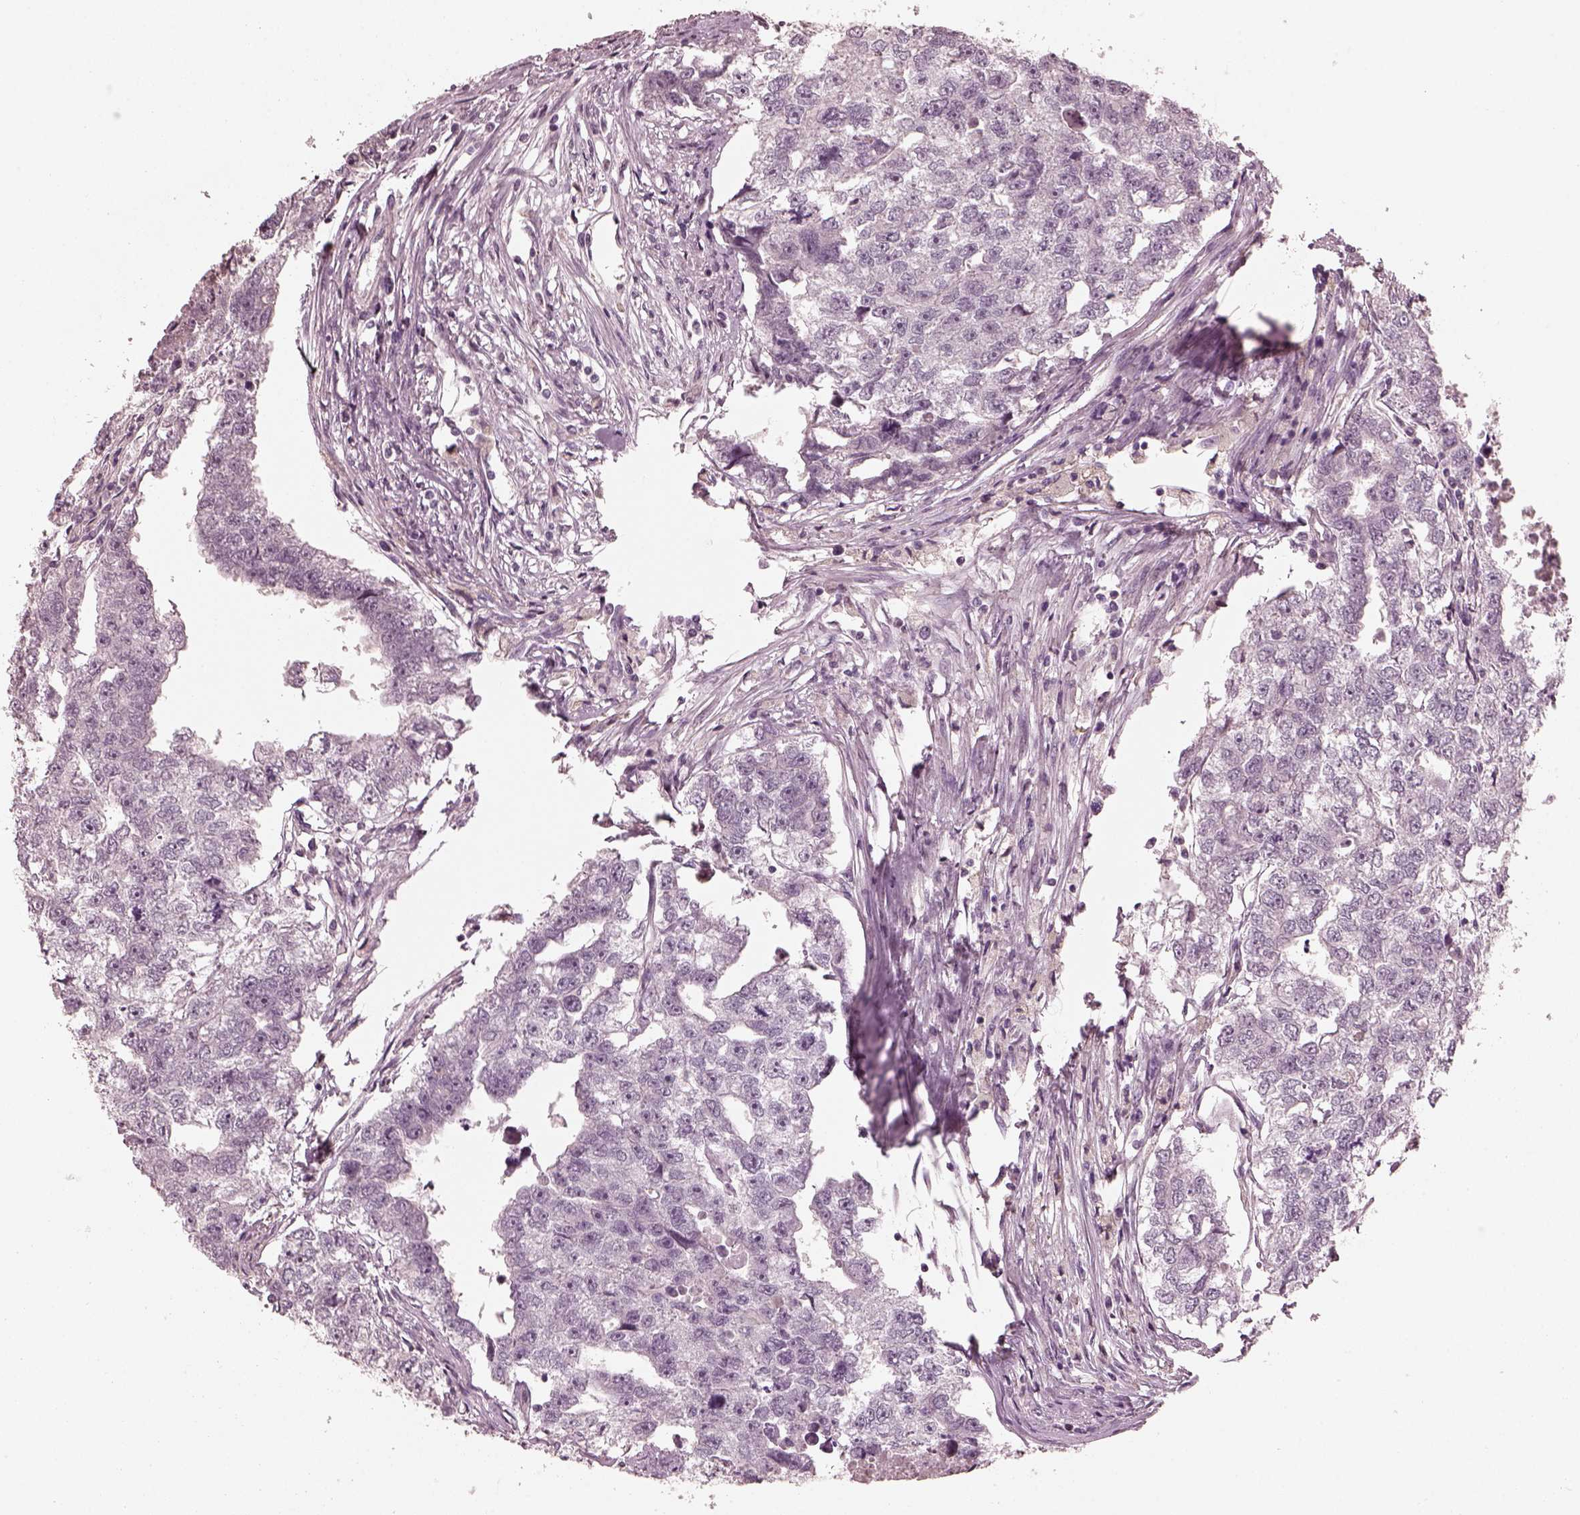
{"staining": {"intensity": "negative", "quantity": "none", "location": "none"}, "tissue": "testis cancer", "cell_type": "Tumor cells", "image_type": "cancer", "snomed": [{"axis": "morphology", "description": "Carcinoma, Embryonal, NOS"}, {"axis": "morphology", "description": "Teratoma, malignant, NOS"}, {"axis": "topography", "description": "Testis"}], "caption": "Immunohistochemistry (IHC) micrograph of neoplastic tissue: human testis cancer (malignant teratoma) stained with DAB (3,3'-diaminobenzidine) displays no significant protein positivity in tumor cells.", "gene": "OPTC", "patient": {"sex": "male", "age": 44}}